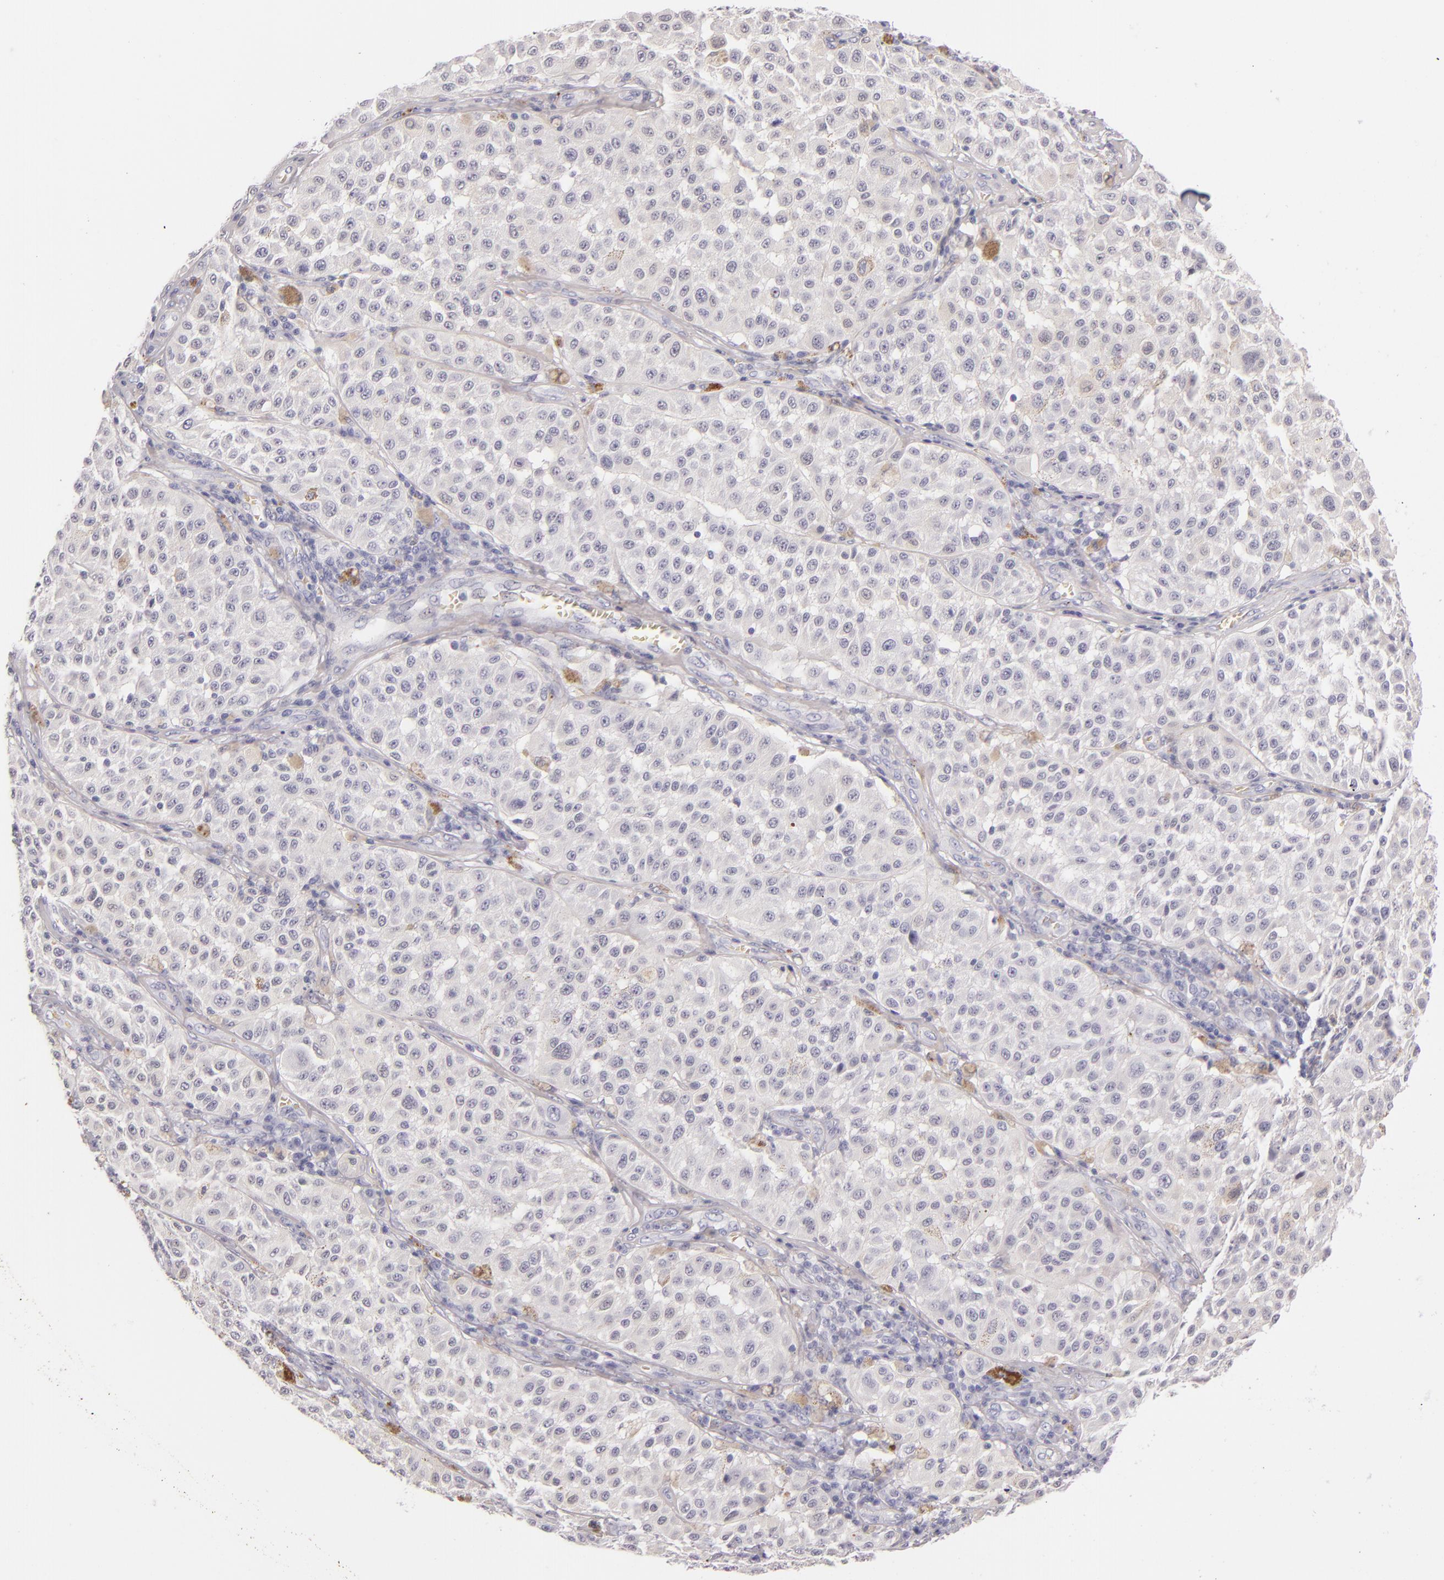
{"staining": {"intensity": "negative", "quantity": "none", "location": "none"}, "tissue": "melanoma", "cell_type": "Tumor cells", "image_type": "cancer", "snomed": [{"axis": "morphology", "description": "Malignant melanoma, NOS"}, {"axis": "topography", "description": "Skin"}], "caption": "A photomicrograph of melanoma stained for a protein exhibits no brown staining in tumor cells.", "gene": "FABP1", "patient": {"sex": "female", "age": 64}}